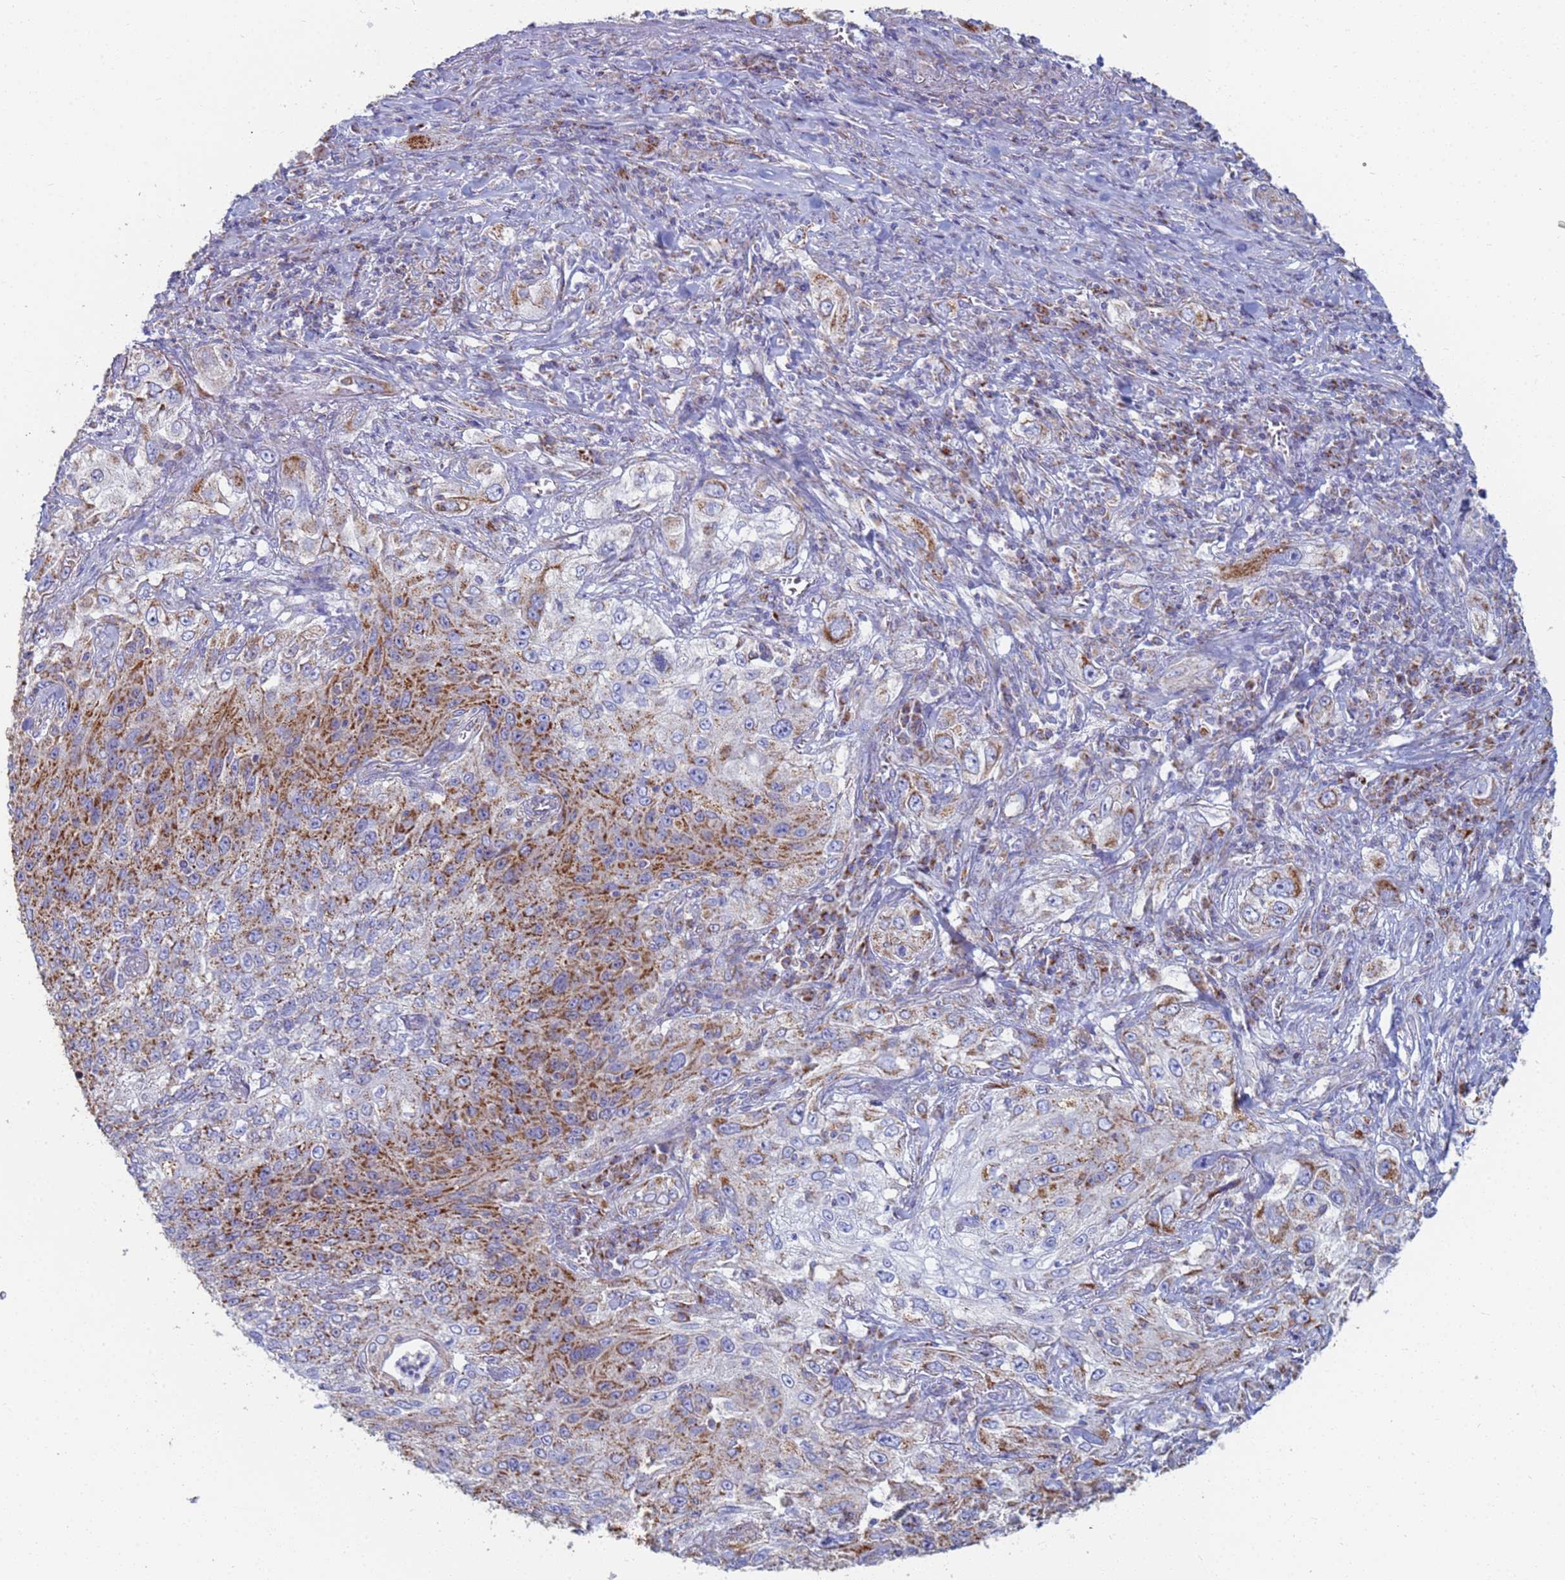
{"staining": {"intensity": "moderate", "quantity": ">75%", "location": "cytoplasmic/membranous"}, "tissue": "lung cancer", "cell_type": "Tumor cells", "image_type": "cancer", "snomed": [{"axis": "morphology", "description": "Squamous cell carcinoma, NOS"}, {"axis": "topography", "description": "Lung"}], "caption": "A micrograph of lung cancer stained for a protein demonstrates moderate cytoplasmic/membranous brown staining in tumor cells. (Brightfield microscopy of DAB IHC at high magnification).", "gene": "UQCRH", "patient": {"sex": "female", "age": 69}}